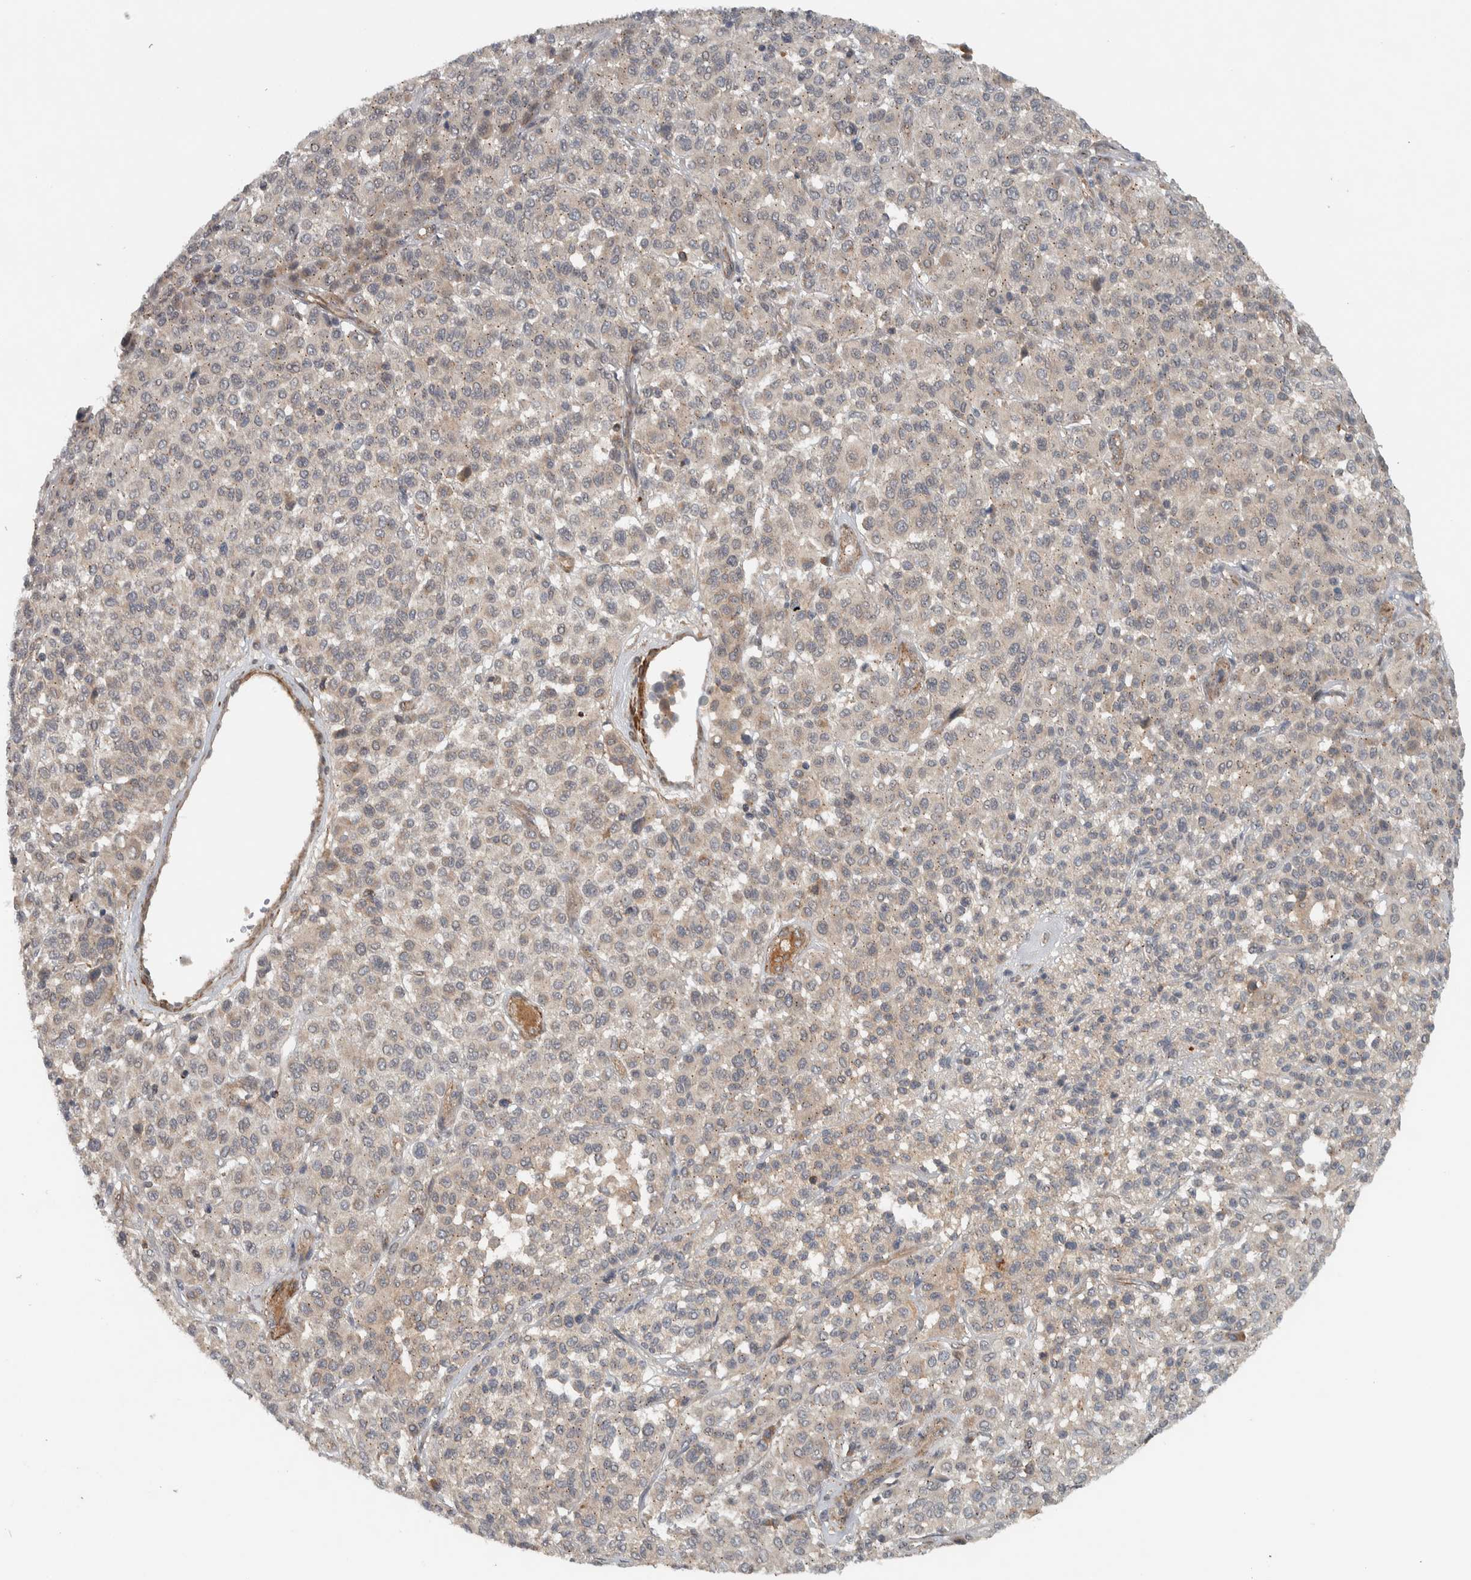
{"staining": {"intensity": "negative", "quantity": "none", "location": "none"}, "tissue": "melanoma", "cell_type": "Tumor cells", "image_type": "cancer", "snomed": [{"axis": "morphology", "description": "Malignant melanoma, Metastatic site"}, {"axis": "topography", "description": "Pancreas"}], "caption": "Melanoma was stained to show a protein in brown. There is no significant staining in tumor cells.", "gene": "LBHD1", "patient": {"sex": "female", "age": 30}}